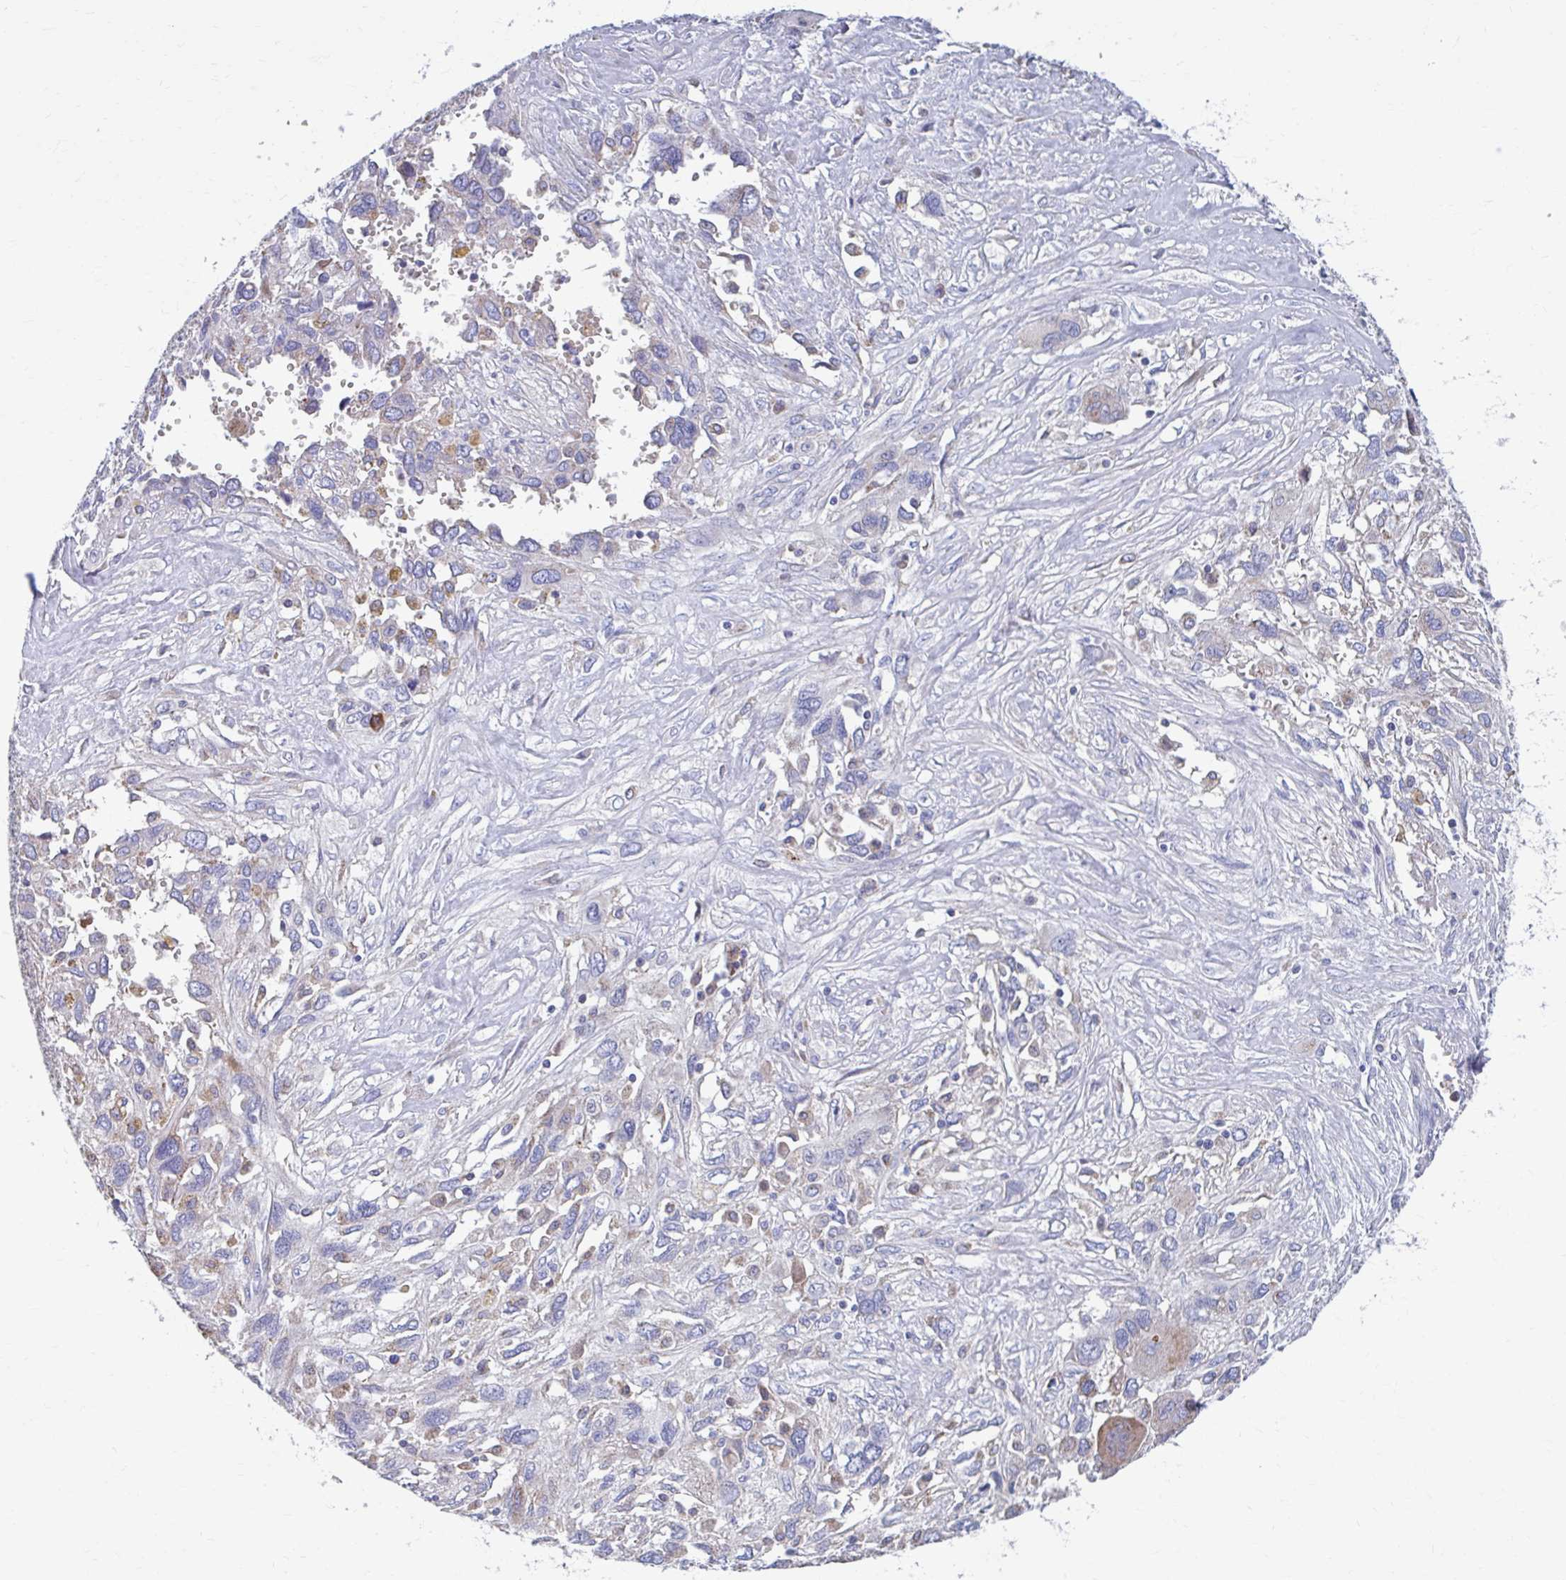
{"staining": {"intensity": "negative", "quantity": "none", "location": "none"}, "tissue": "pancreatic cancer", "cell_type": "Tumor cells", "image_type": "cancer", "snomed": [{"axis": "morphology", "description": "Adenocarcinoma, NOS"}, {"axis": "topography", "description": "Pancreas"}], "caption": "This histopathology image is of adenocarcinoma (pancreatic) stained with immunohistochemistry to label a protein in brown with the nuclei are counter-stained blue. There is no staining in tumor cells. Brightfield microscopy of immunohistochemistry stained with DAB (brown) and hematoxylin (blue), captured at high magnification.", "gene": "FKBP2", "patient": {"sex": "female", "age": 47}}